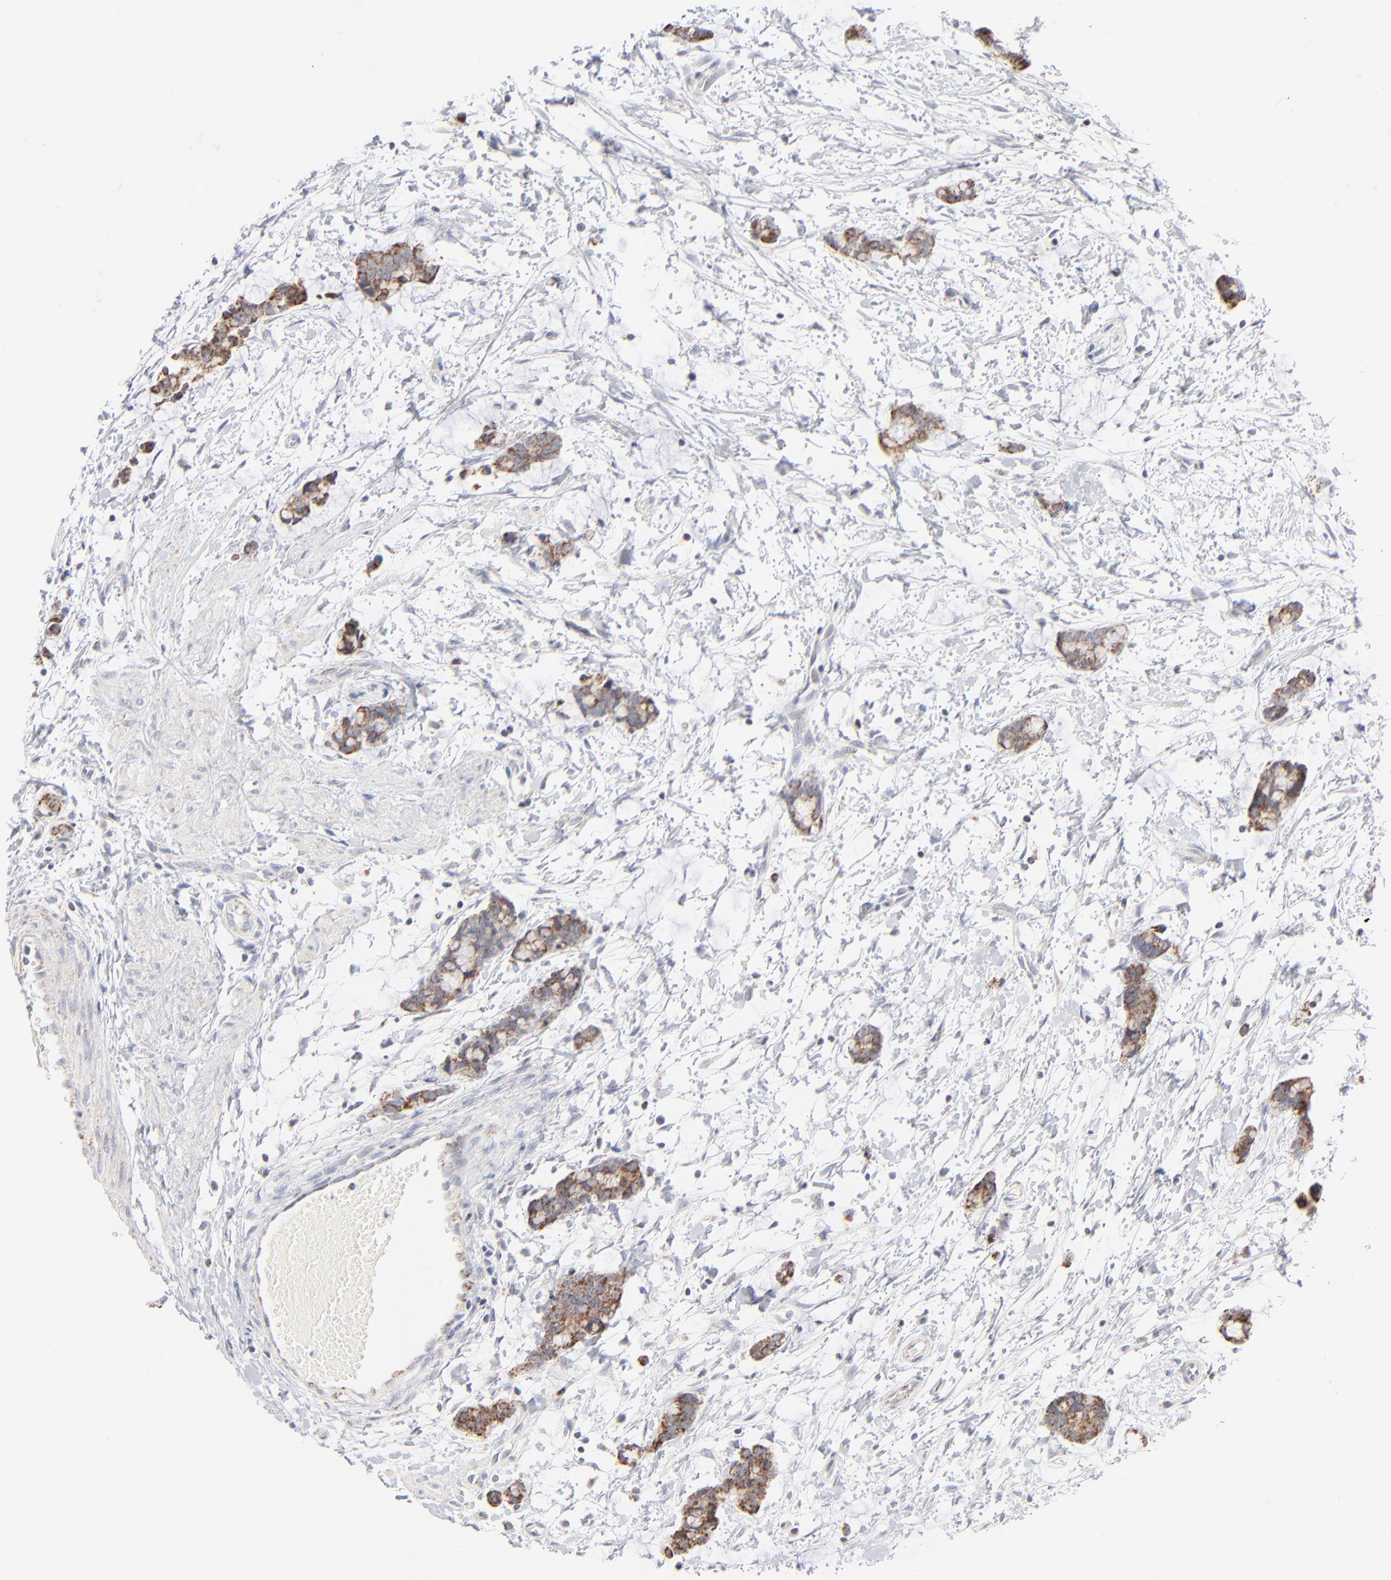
{"staining": {"intensity": "moderate", "quantity": ">75%", "location": "cytoplasmic/membranous"}, "tissue": "colorectal cancer", "cell_type": "Tumor cells", "image_type": "cancer", "snomed": [{"axis": "morphology", "description": "Adenocarcinoma, NOS"}, {"axis": "topography", "description": "Colon"}], "caption": "Brown immunohistochemical staining in human adenocarcinoma (colorectal) displays moderate cytoplasmic/membranous expression in approximately >75% of tumor cells.", "gene": "MRPL58", "patient": {"sex": "male", "age": 14}}